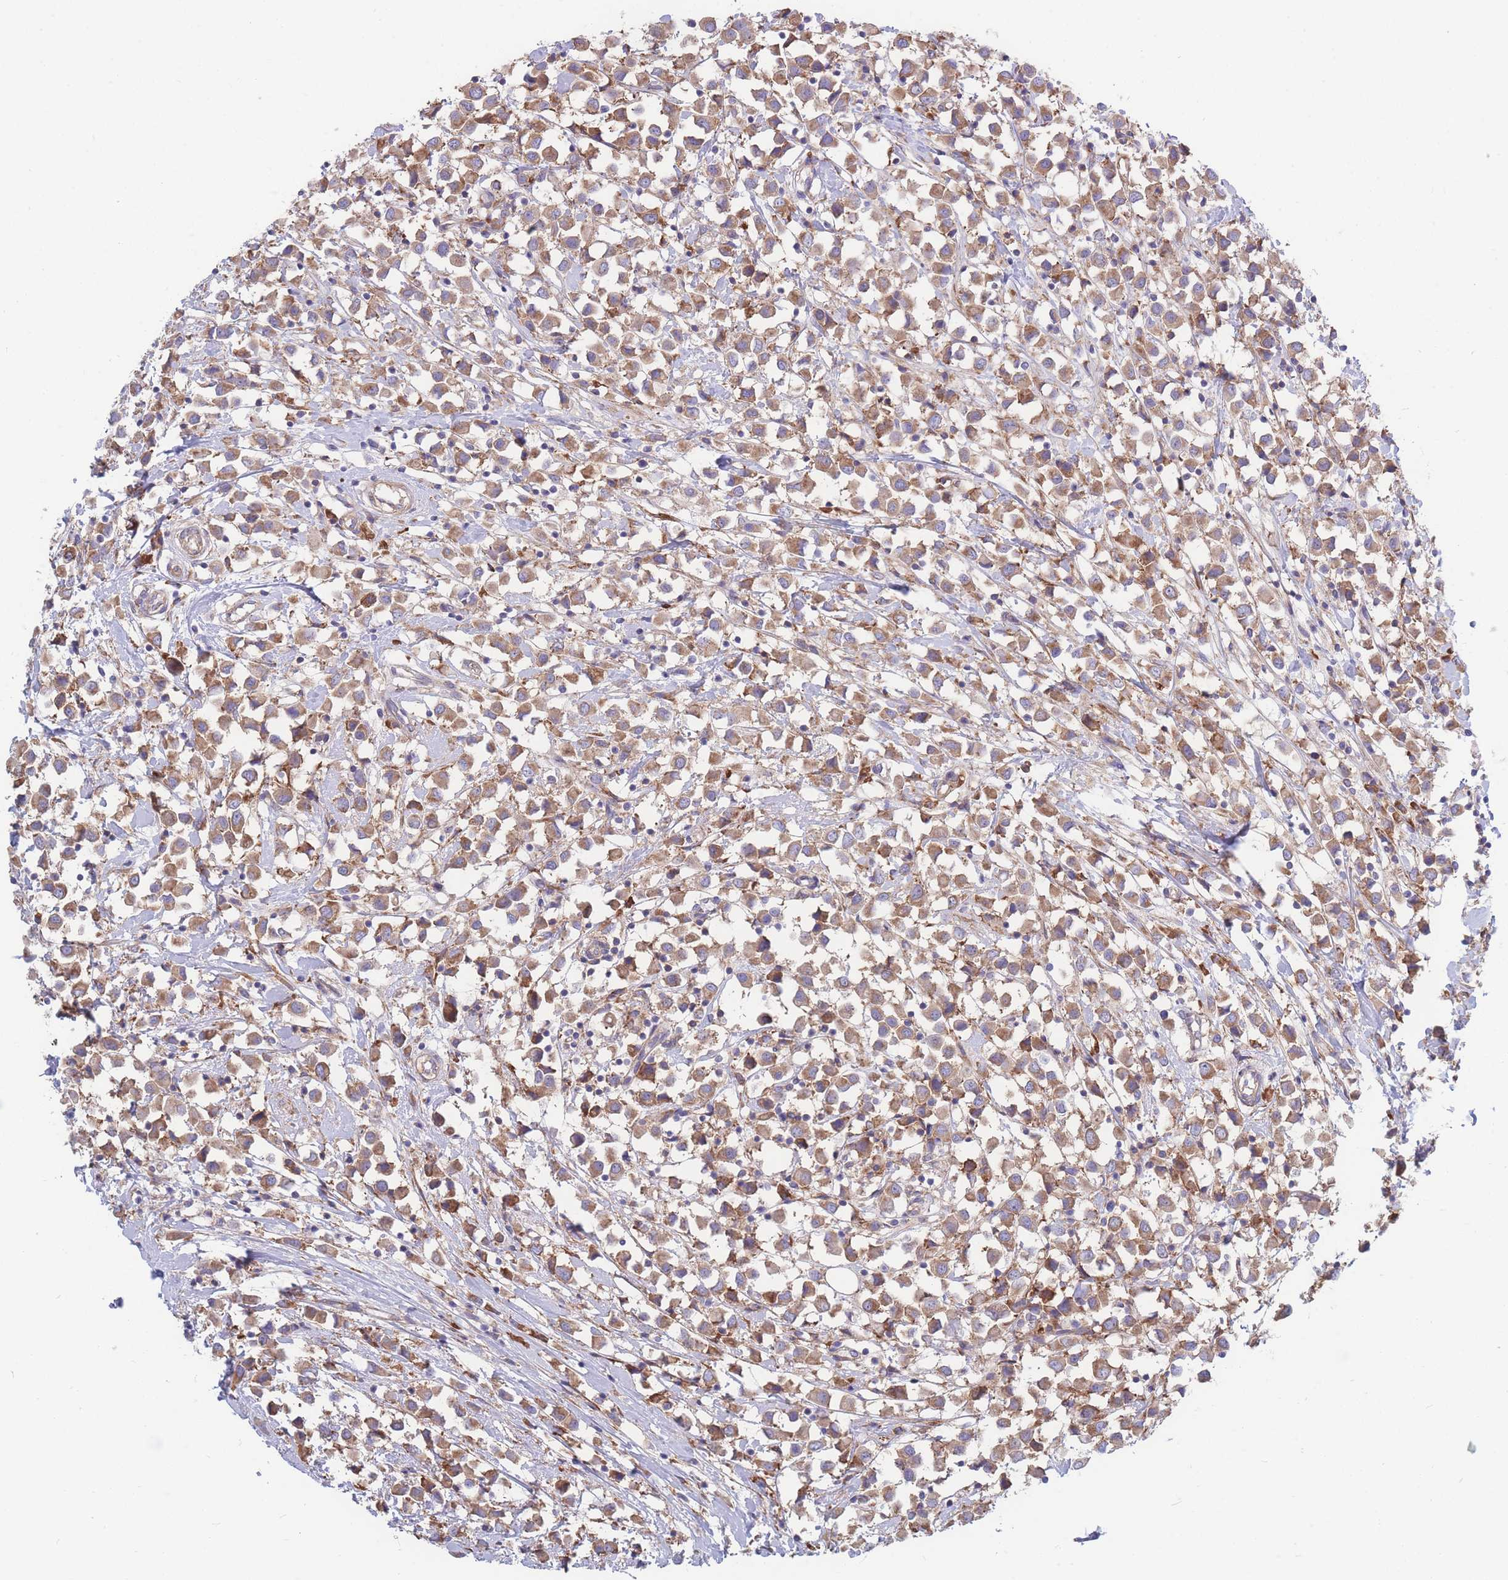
{"staining": {"intensity": "moderate", "quantity": ">75%", "location": "cytoplasmic/membranous"}, "tissue": "breast cancer", "cell_type": "Tumor cells", "image_type": "cancer", "snomed": [{"axis": "morphology", "description": "Duct carcinoma"}, {"axis": "topography", "description": "Breast"}], "caption": "Protein expression analysis of human breast cancer reveals moderate cytoplasmic/membranous staining in about >75% of tumor cells.", "gene": "RPL8", "patient": {"sex": "female", "age": 61}}